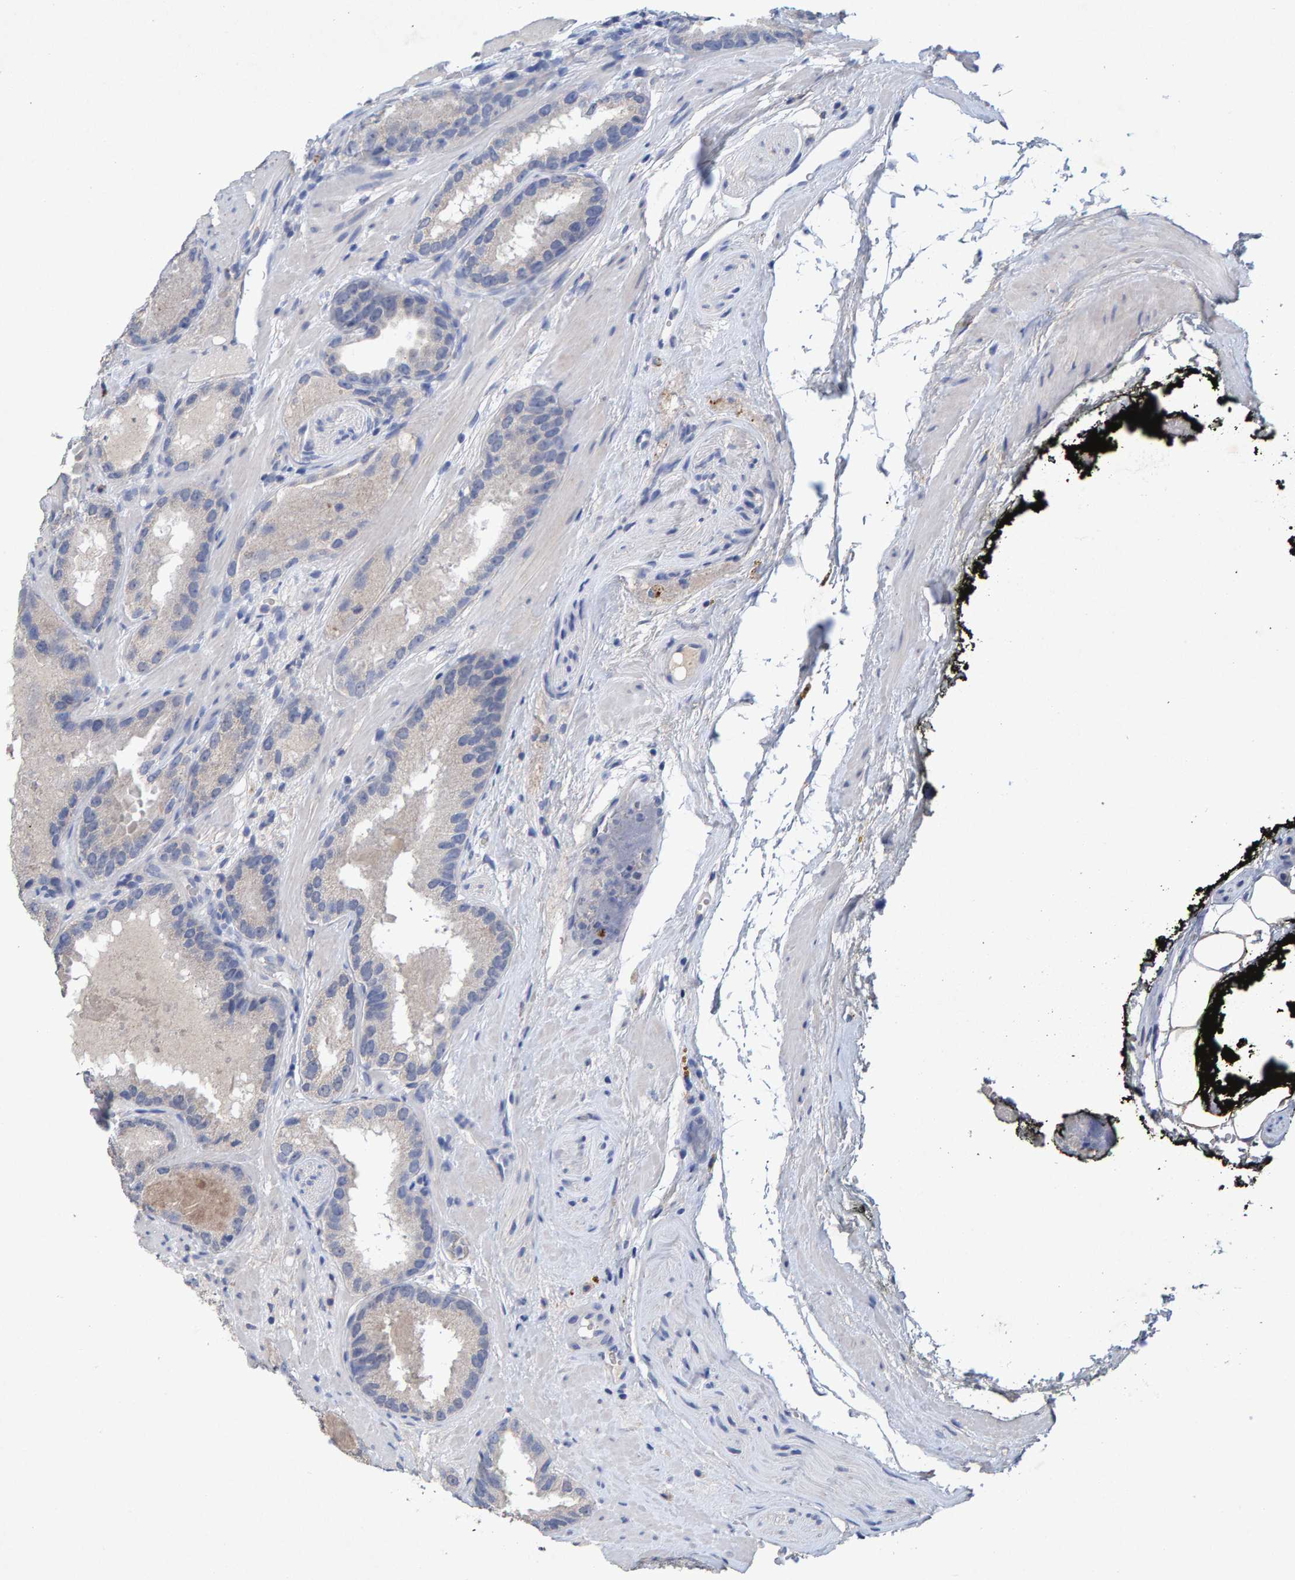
{"staining": {"intensity": "negative", "quantity": "none", "location": "none"}, "tissue": "prostate cancer", "cell_type": "Tumor cells", "image_type": "cancer", "snomed": [{"axis": "morphology", "description": "Adenocarcinoma, Low grade"}, {"axis": "topography", "description": "Prostate"}], "caption": "This is an immunohistochemistry (IHC) micrograph of human prostate cancer (adenocarcinoma (low-grade)). There is no expression in tumor cells.", "gene": "CTH", "patient": {"sex": "male", "age": 51}}